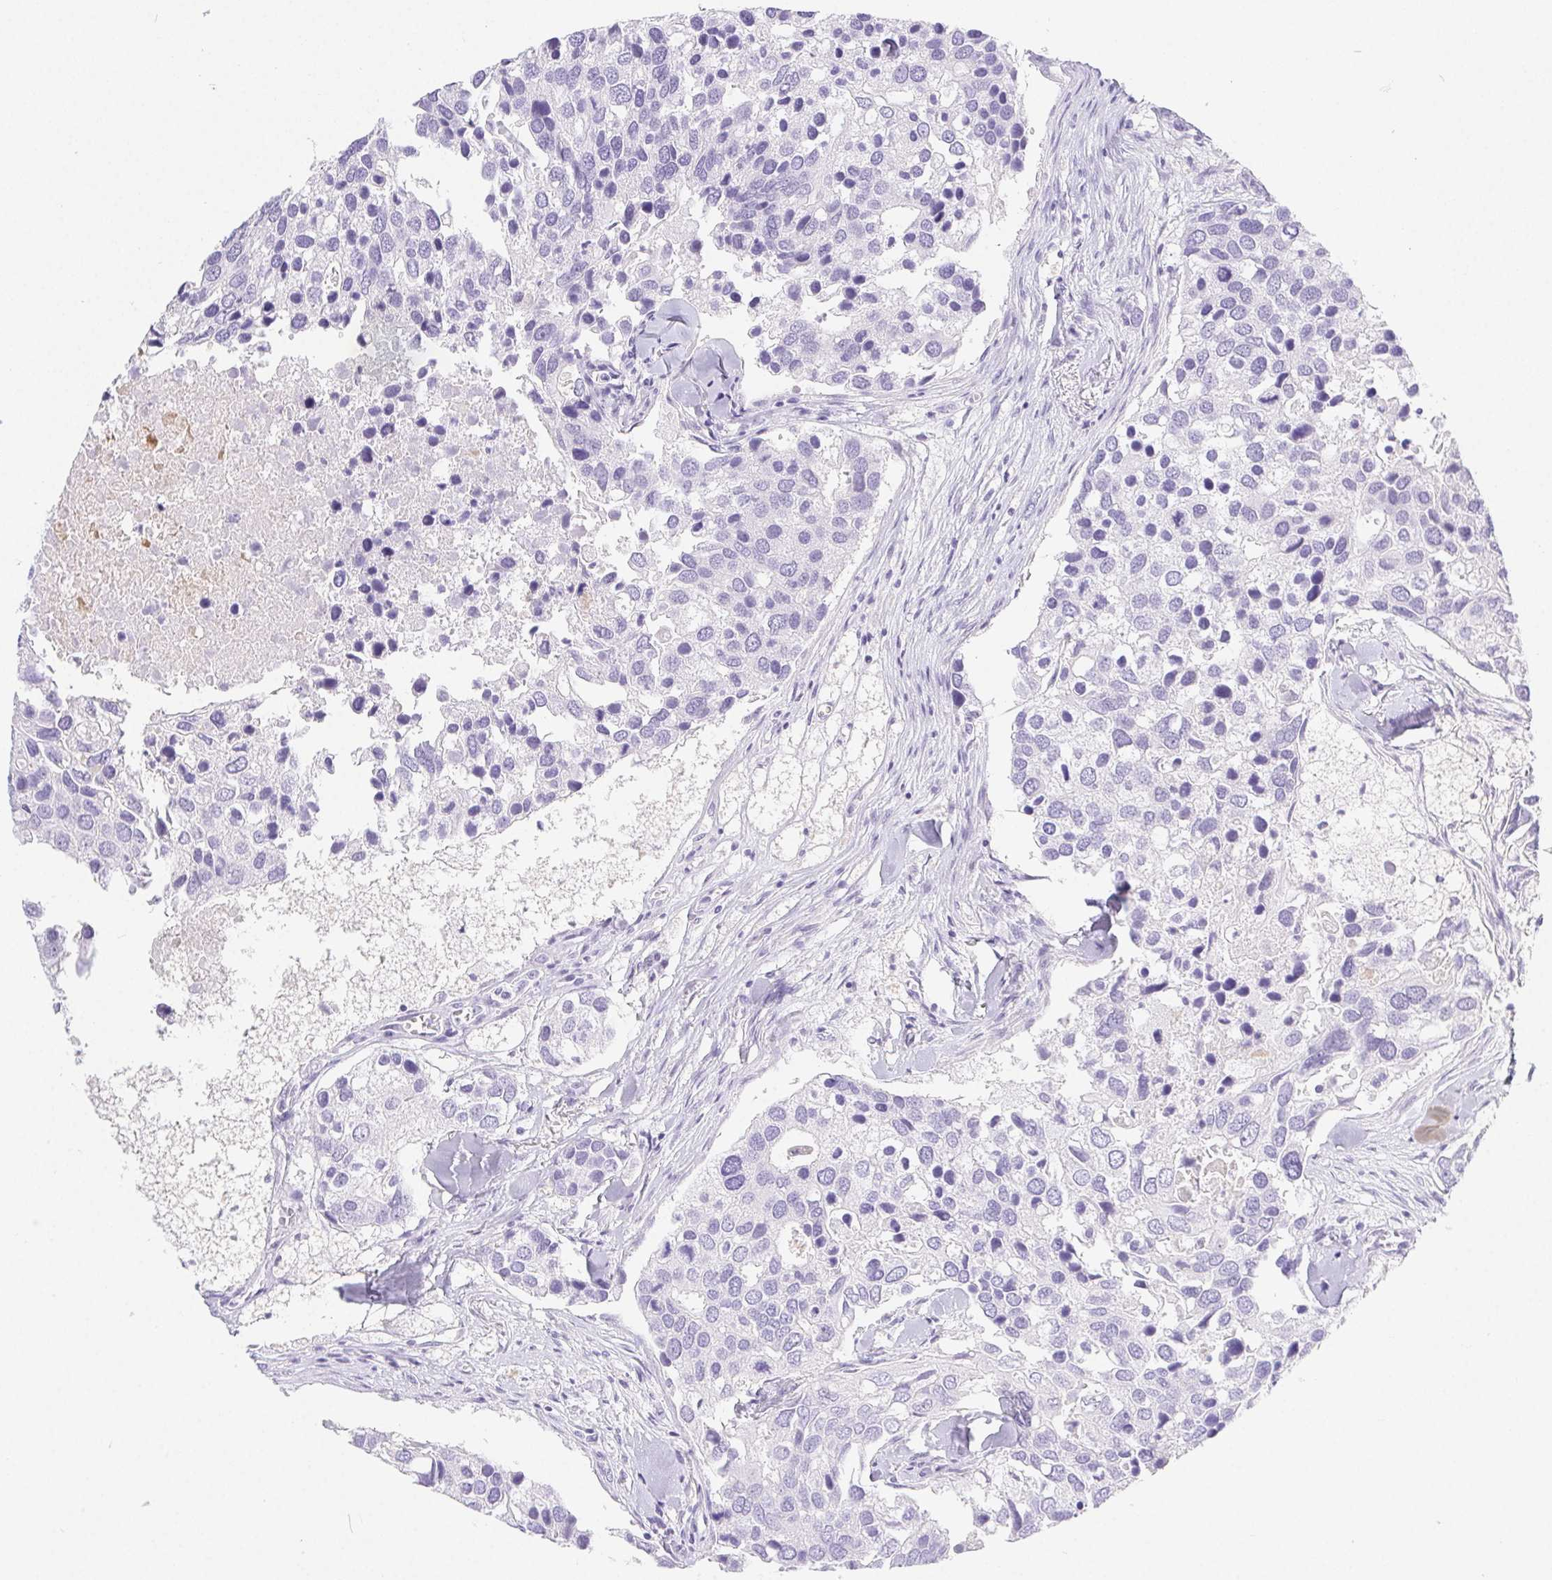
{"staining": {"intensity": "negative", "quantity": "none", "location": "none"}, "tissue": "breast cancer", "cell_type": "Tumor cells", "image_type": "cancer", "snomed": [{"axis": "morphology", "description": "Duct carcinoma"}, {"axis": "topography", "description": "Breast"}], "caption": "This is a photomicrograph of IHC staining of breast cancer, which shows no staining in tumor cells.", "gene": "PNLIP", "patient": {"sex": "female", "age": 83}}